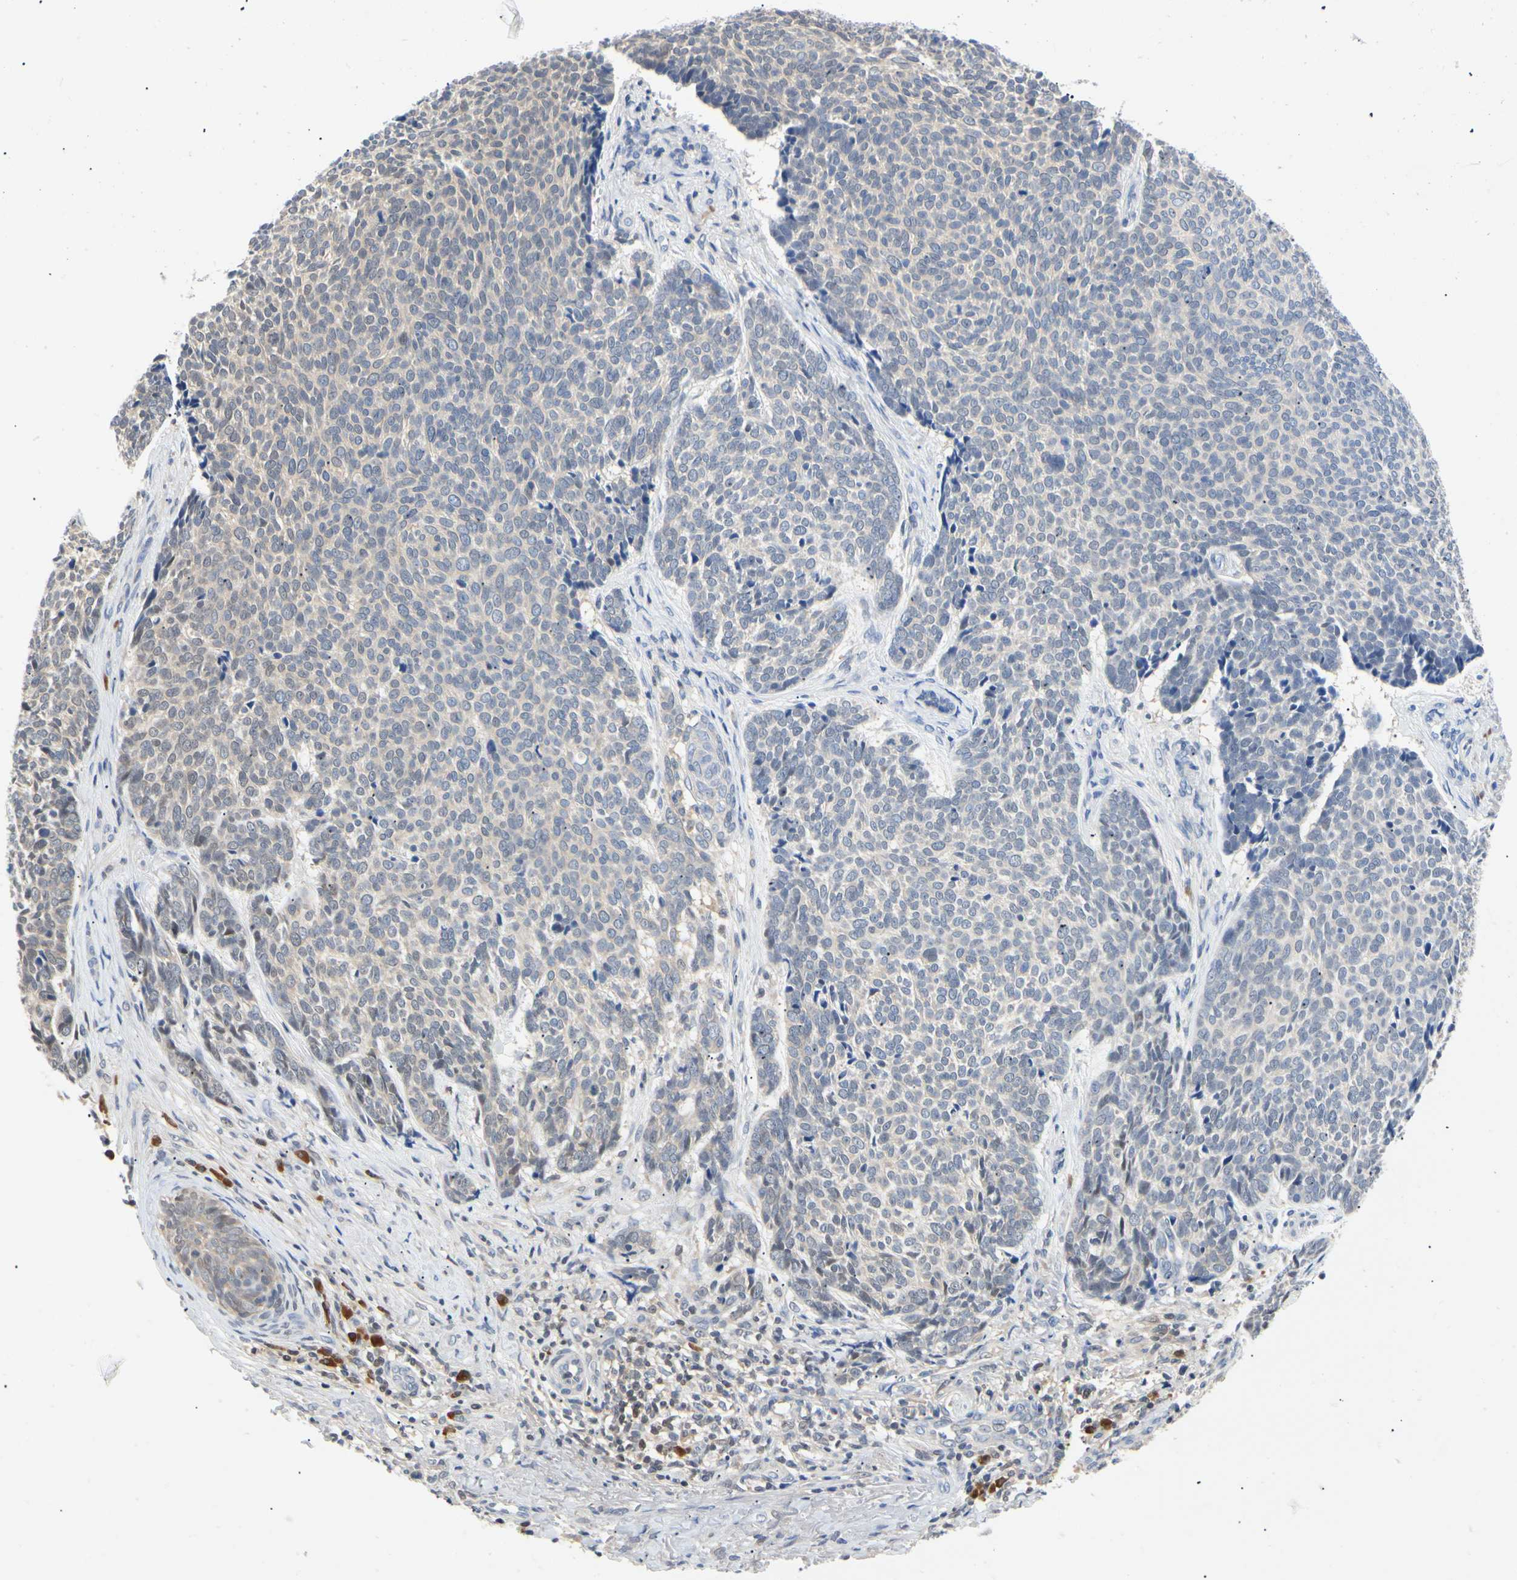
{"staining": {"intensity": "weak", "quantity": "<25%", "location": "cytoplasmic/membranous"}, "tissue": "skin cancer", "cell_type": "Tumor cells", "image_type": "cancer", "snomed": [{"axis": "morphology", "description": "Basal cell carcinoma"}, {"axis": "topography", "description": "Skin"}], "caption": "Skin cancer was stained to show a protein in brown. There is no significant staining in tumor cells.", "gene": "SEC23B", "patient": {"sex": "male", "age": 84}}